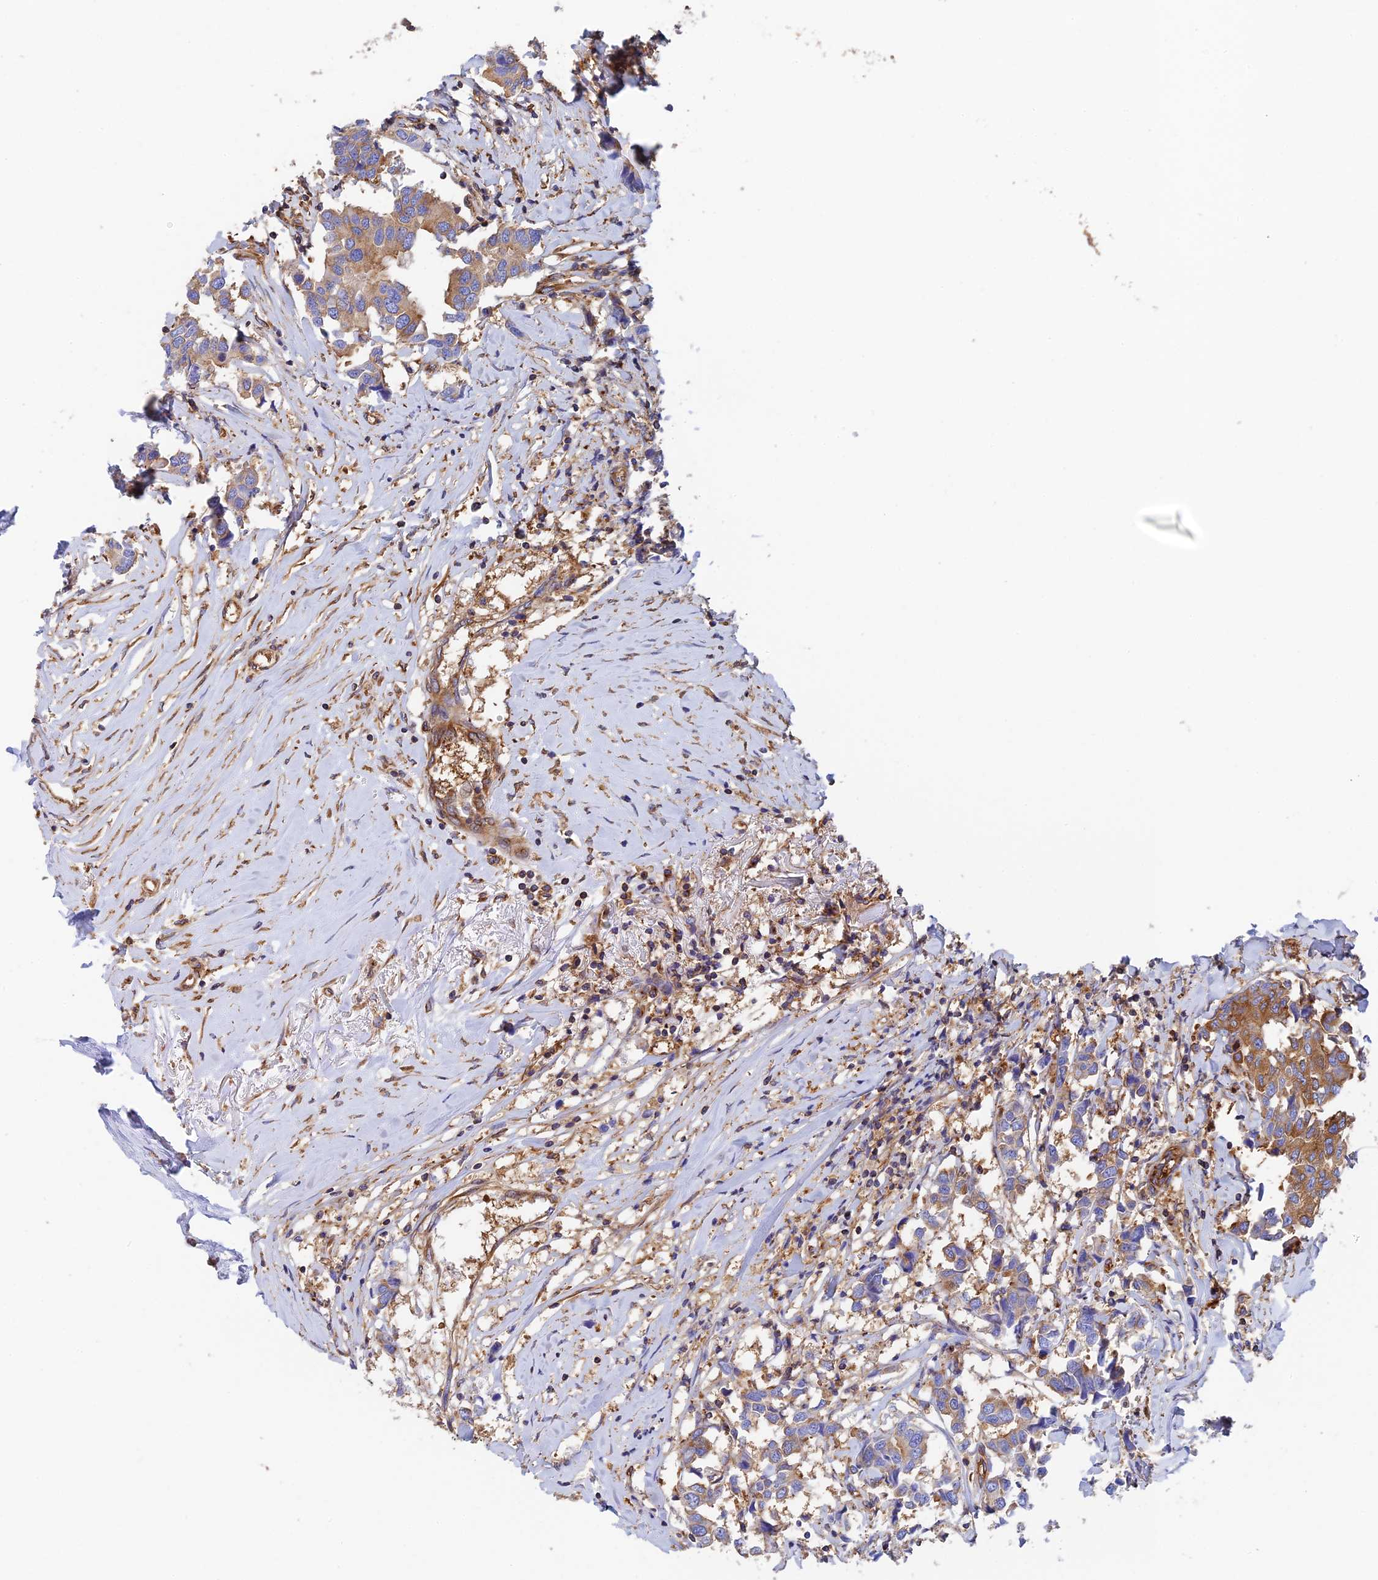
{"staining": {"intensity": "moderate", "quantity": ">75%", "location": "cytoplasmic/membranous"}, "tissue": "breast cancer", "cell_type": "Tumor cells", "image_type": "cancer", "snomed": [{"axis": "morphology", "description": "Duct carcinoma"}, {"axis": "topography", "description": "Breast"}], "caption": "Human breast cancer stained for a protein (brown) demonstrates moderate cytoplasmic/membranous positive expression in approximately >75% of tumor cells.", "gene": "DCTN2", "patient": {"sex": "female", "age": 80}}